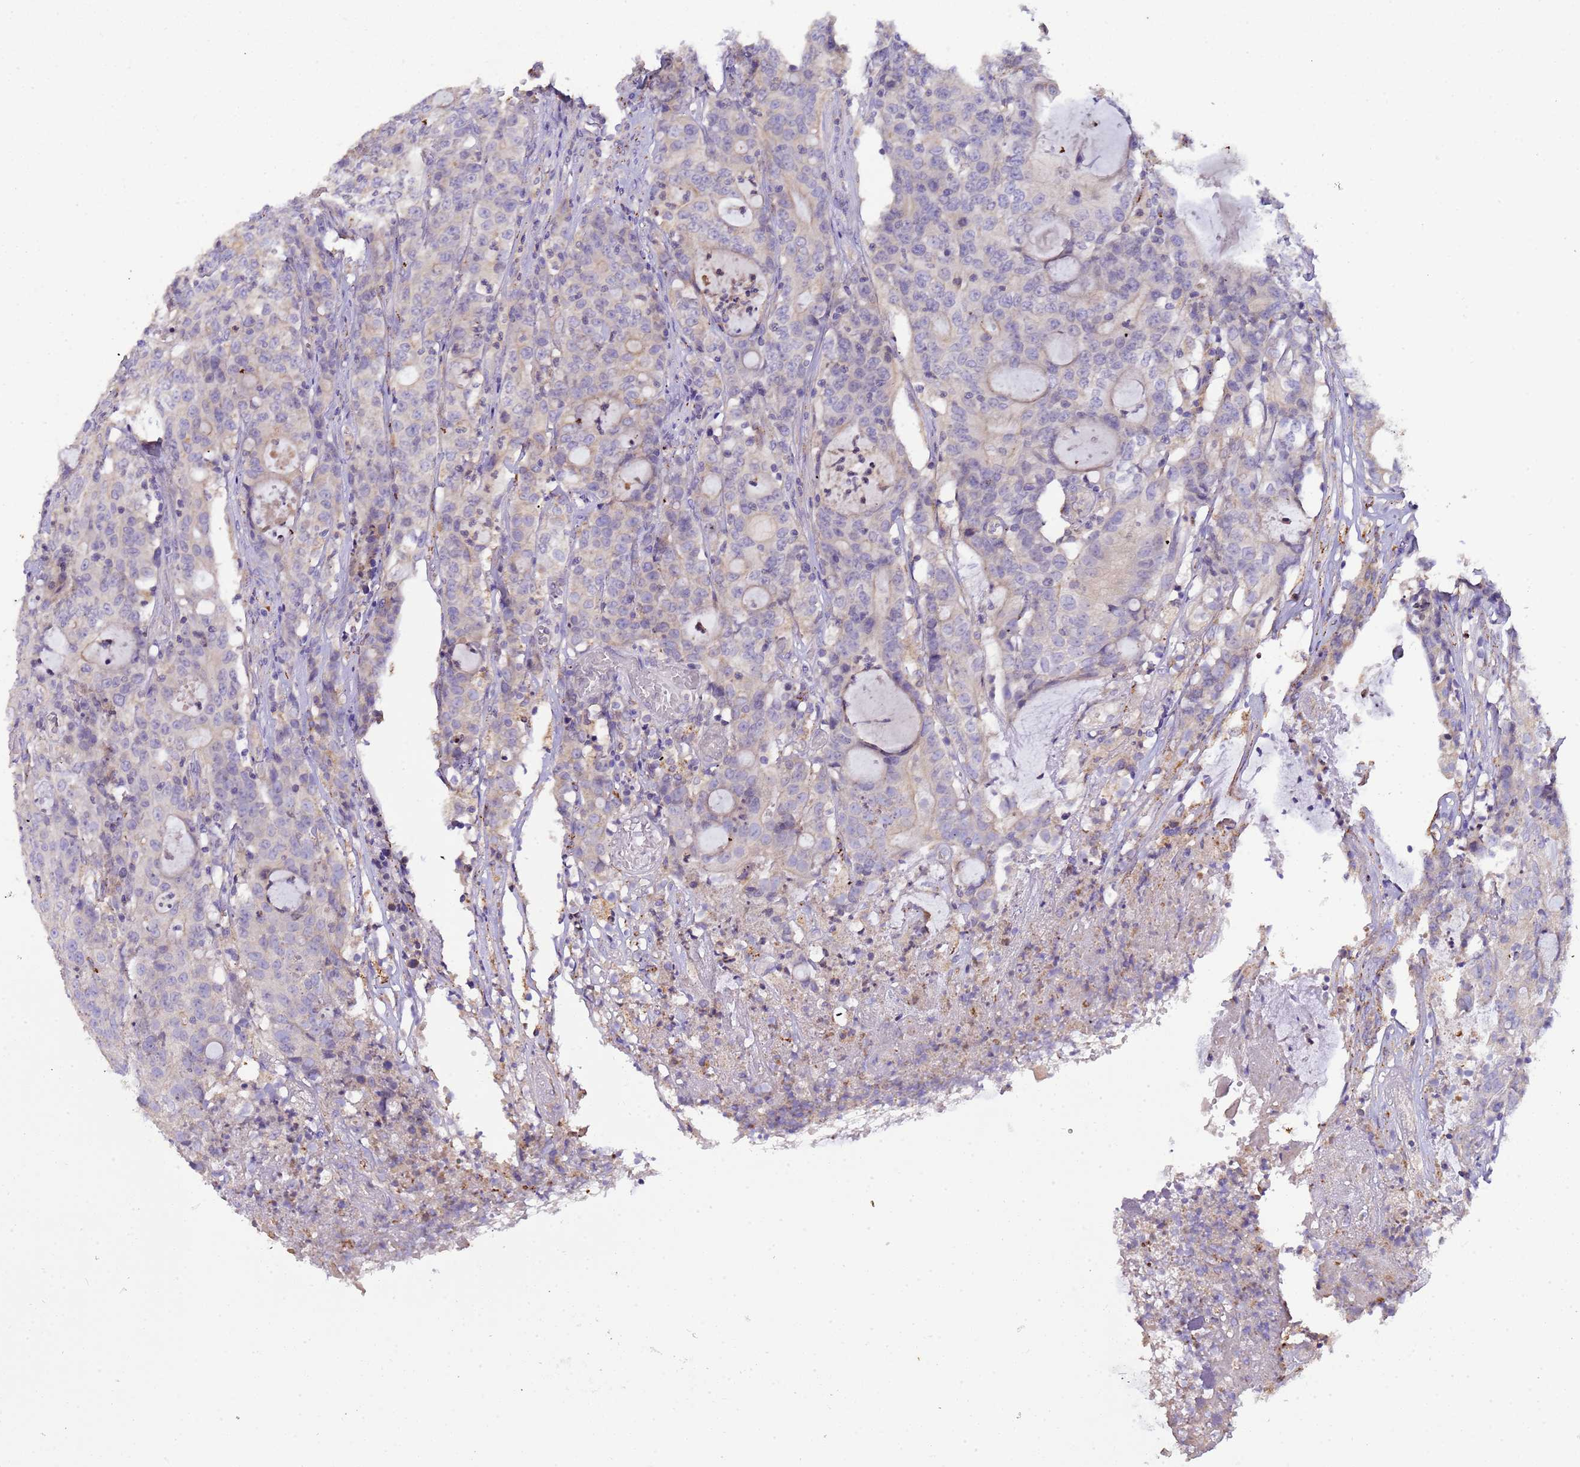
{"staining": {"intensity": "negative", "quantity": "none", "location": "none"}, "tissue": "colorectal cancer", "cell_type": "Tumor cells", "image_type": "cancer", "snomed": [{"axis": "morphology", "description": "Adenocarcinoma, NOS"}, {"axis": "topography", "description": "Colon"}], "caption": "Immunohistochemistry (IHC) photomicrograph of neoplastic tissue: human adenocarcinoma (colorectal) stained with DAB (3,3'-diaminobenzidine) exhibits no significant protein expression in tumor cells.", "gene": "PLCXD3", "patient": {"sex": "male", "age": 83}}